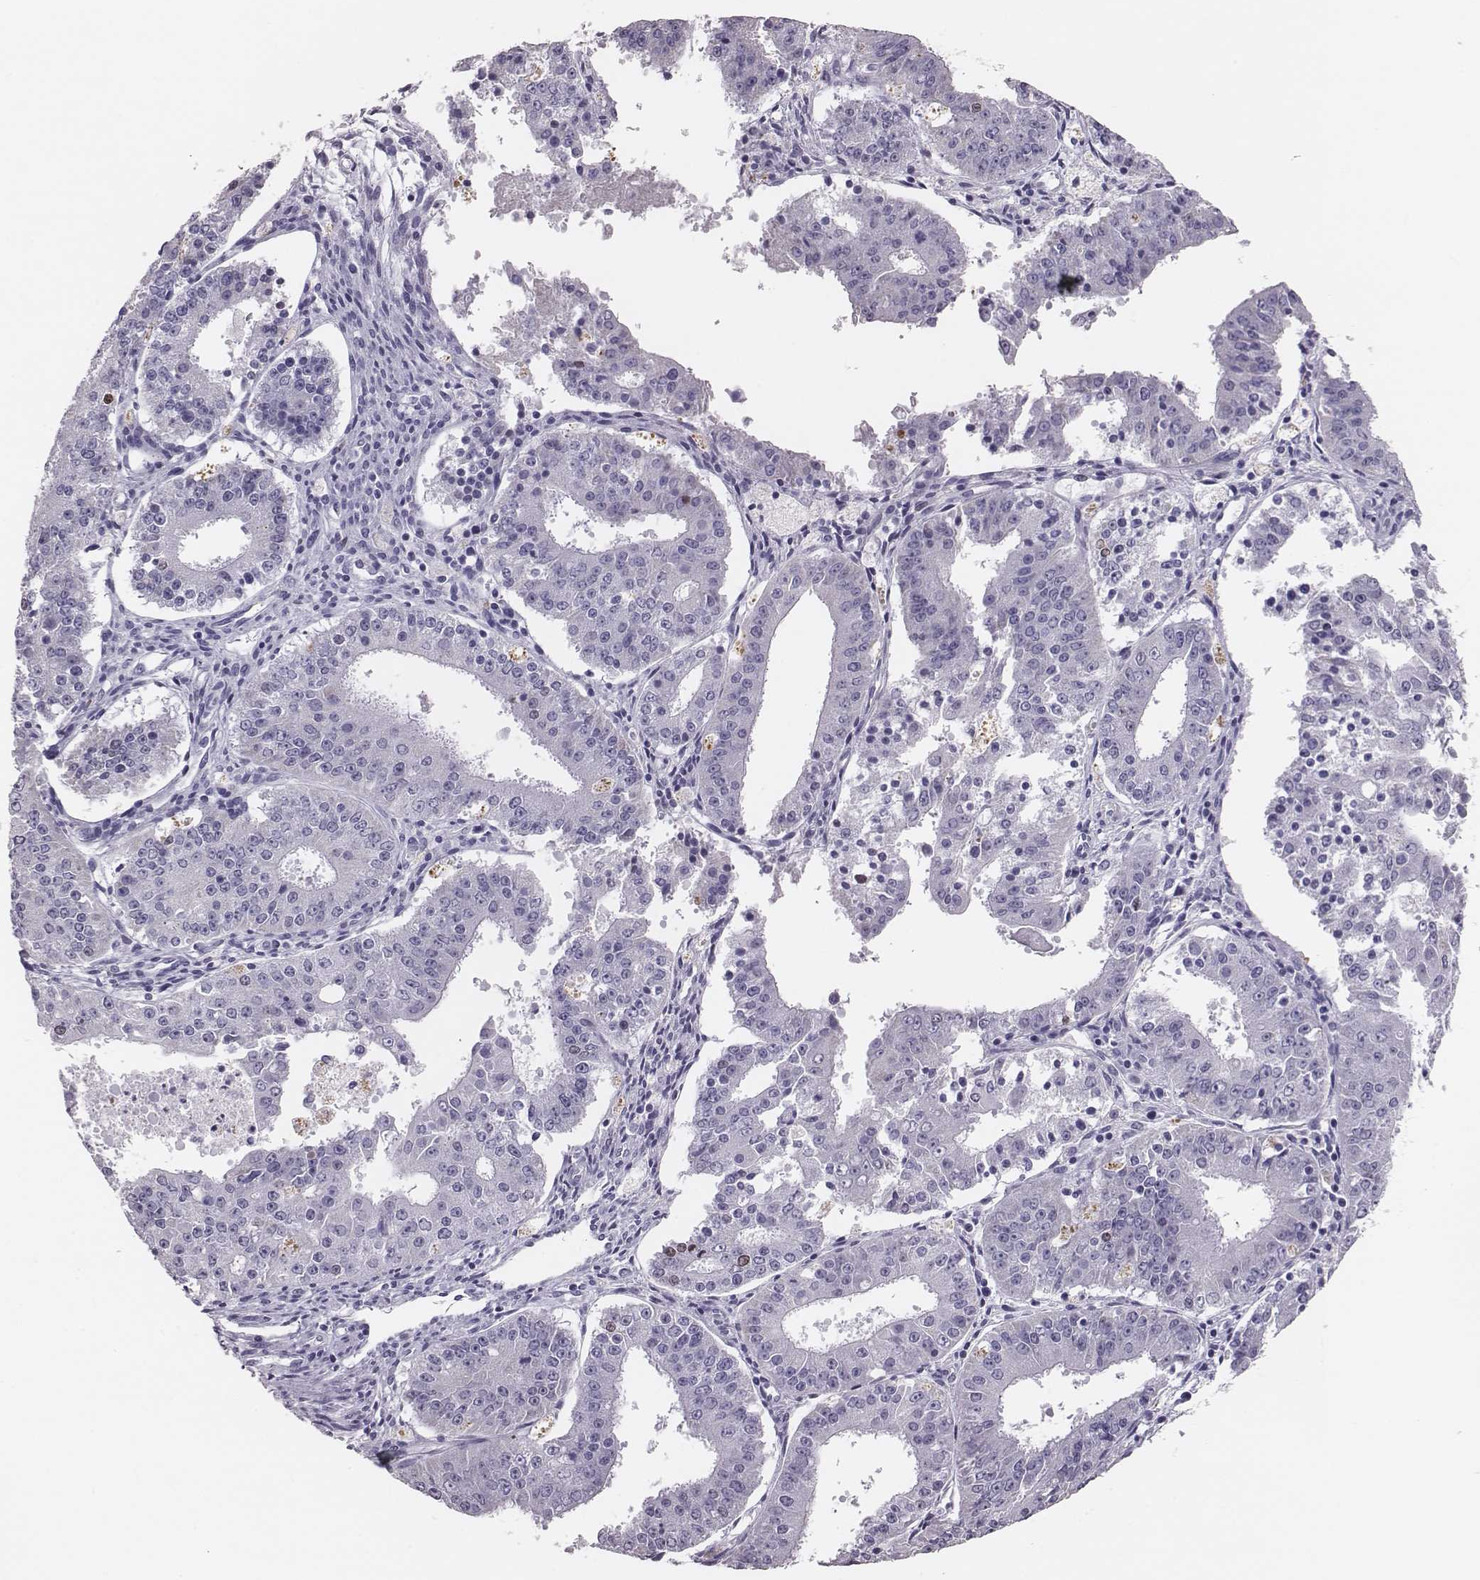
{"staining": {"intensity": "negative", "quantity": "none", "location": "none"}, "tissue": "ovarian cancer", "cell_type": "Tumor cells", "image_type": "cancer", "snomed": [{"axis": "morphology", "description": "Carcinoma, endometroid"}, {"axis": "topography", "description": "Ovary"}], "caption": "Tumor cells are negative for brown protein staining in ovarian cancer (endometroid carcinoma).", "gene": "H1-6", "patient": {"sex": "female", "age": 42}}